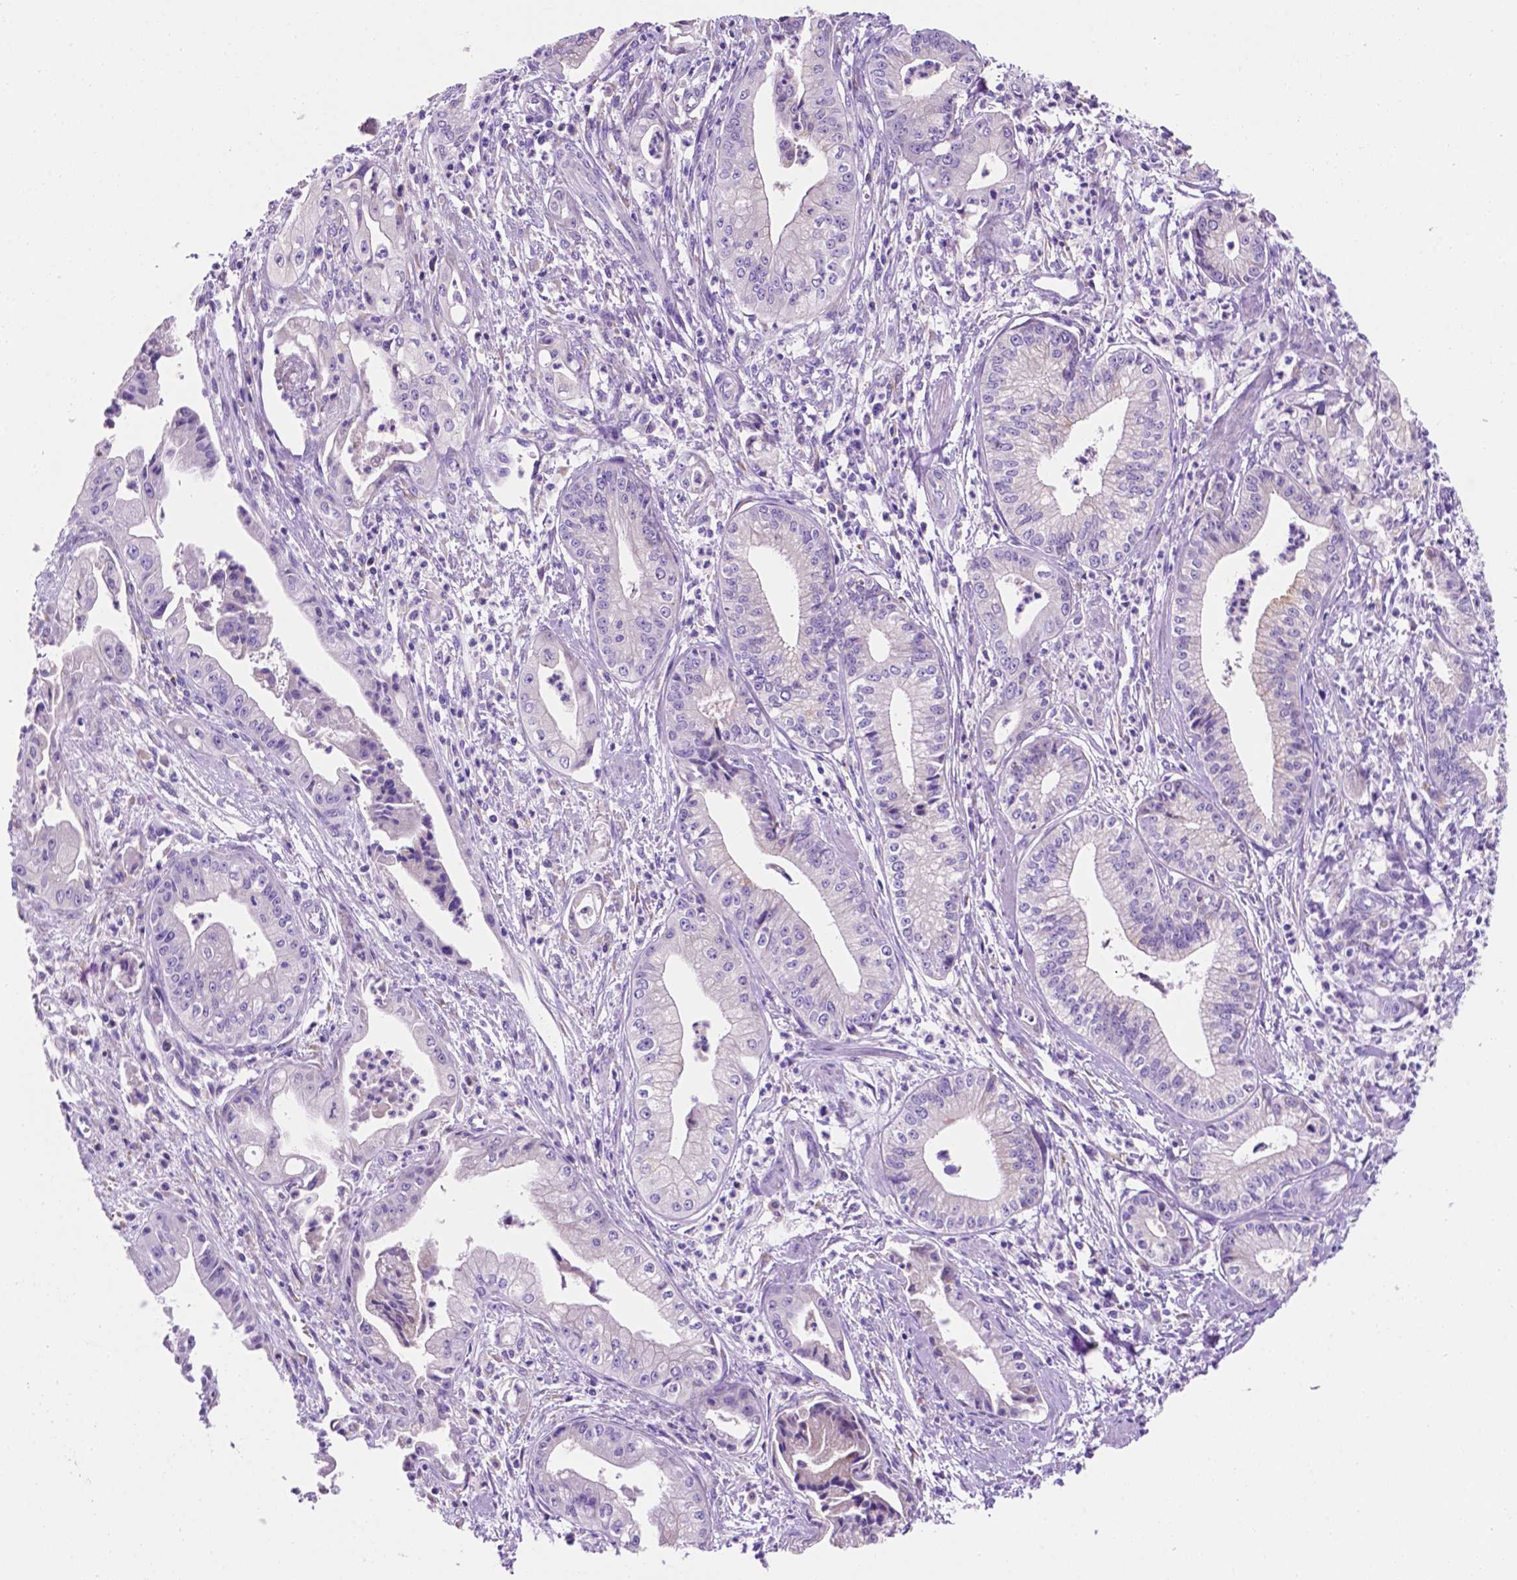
{"staining": {"intensity": "weak", "quantity": "<25%", "location": "cytoplasmic/membranous"}, "tissue": "pancreatic cancer", "cell_type": "Tumor cells", "image_type": "cancer", "snomed": [{"axis": "morphology", "description": "Adenocarcinoma, NOS"}, {"axis": "topography", "description": "Pancreas"}], "caption": "Immunohistochemical staining of pancreatic cancer (adenocarcinoma) displays no significant staining in tumor cells.", "gene": "CEACAM7", "patient": {"sex": "female", "age": 65}}